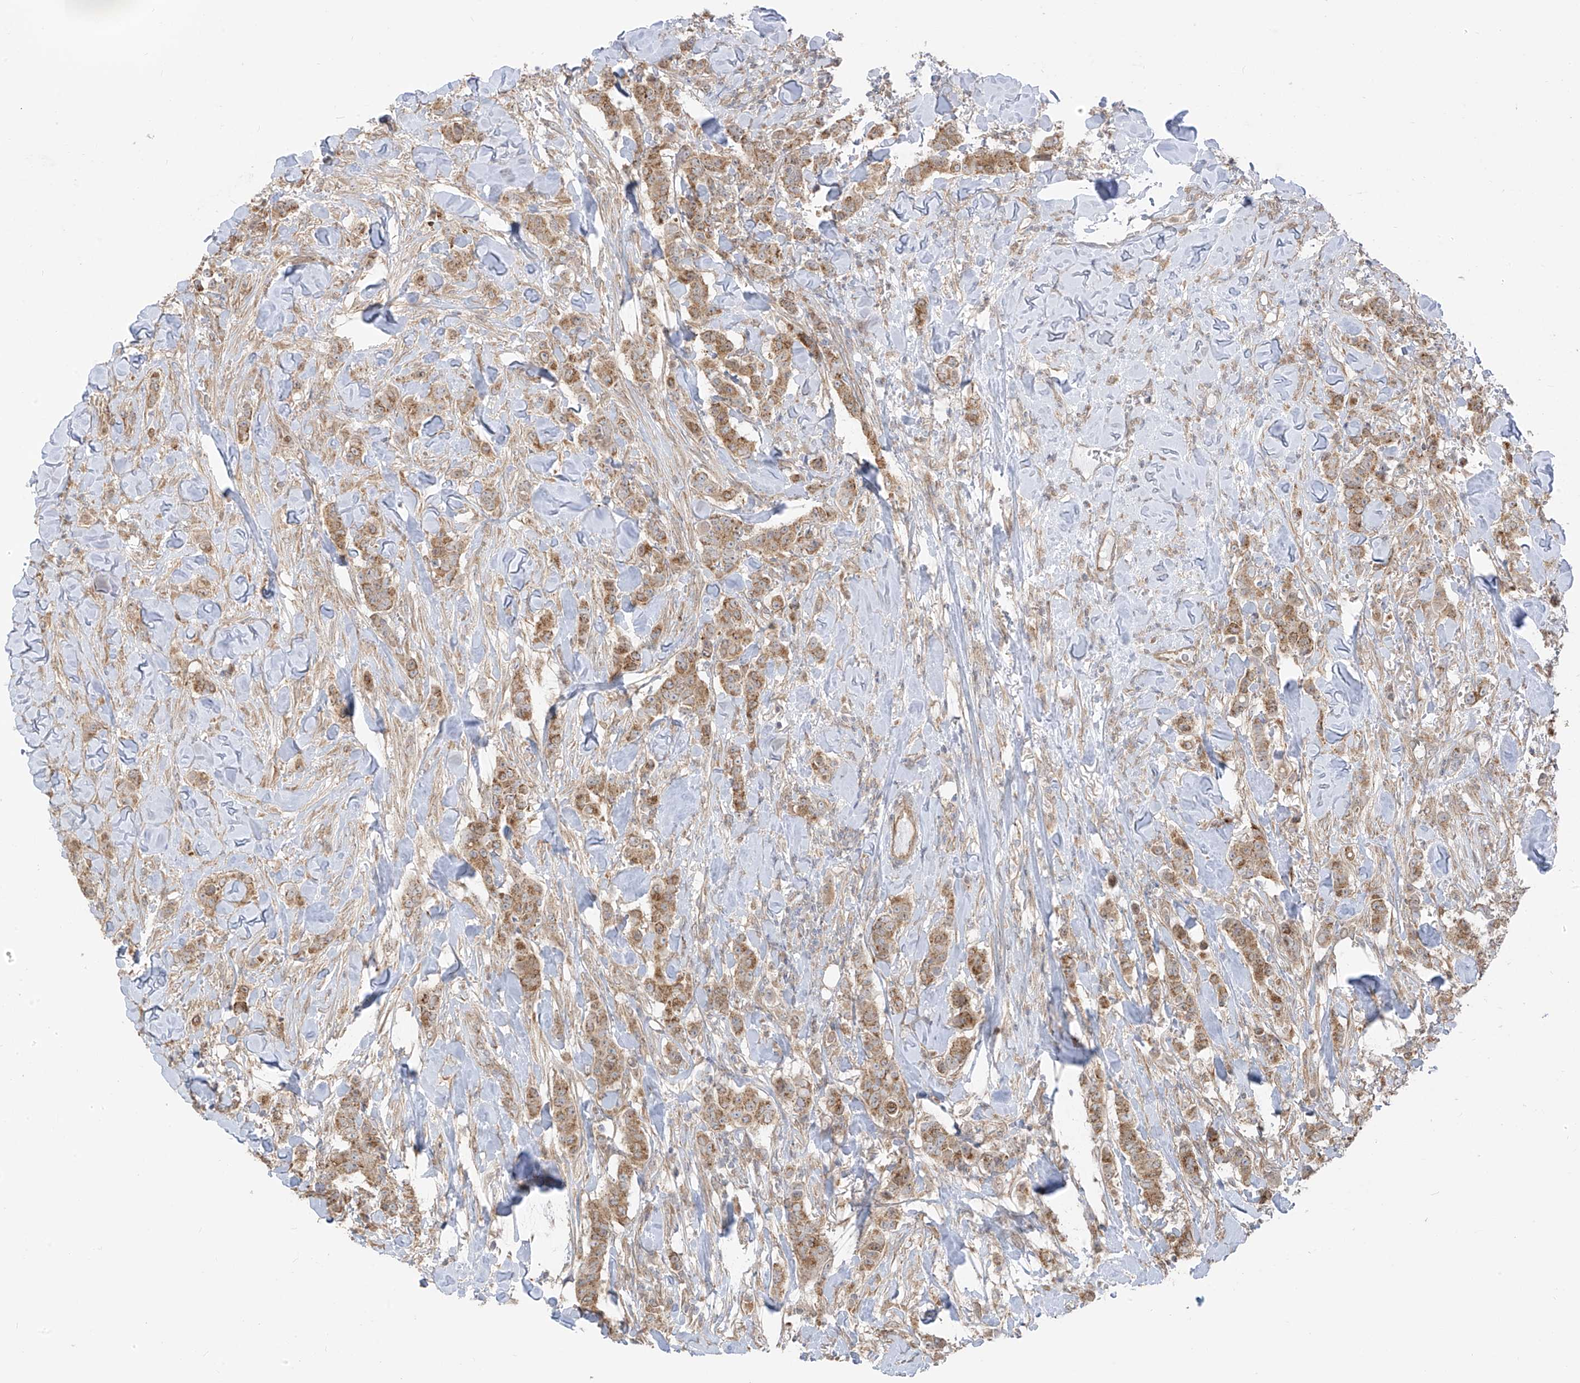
{"staining": {"intensity": "moderate", "quantity": ">75%", "location": "cytoplasmic/membranous"}, "tissue": "breast cancer", "cell_type": "Tumor cells", "image_type": "cancer", "snomed": [{"axis": "morphology", "description": "Duct carcinoma"}, {"axis": "topography", "description": "Breast"}], "caption": "About >75% of tumor cells in human breast cancer show moderate cytoplasmic/membranous protein staining as visualized by brown immunohistochemical staining.", "gene": "PDE11A", "patient": {"sex": "female", "age": 40}}